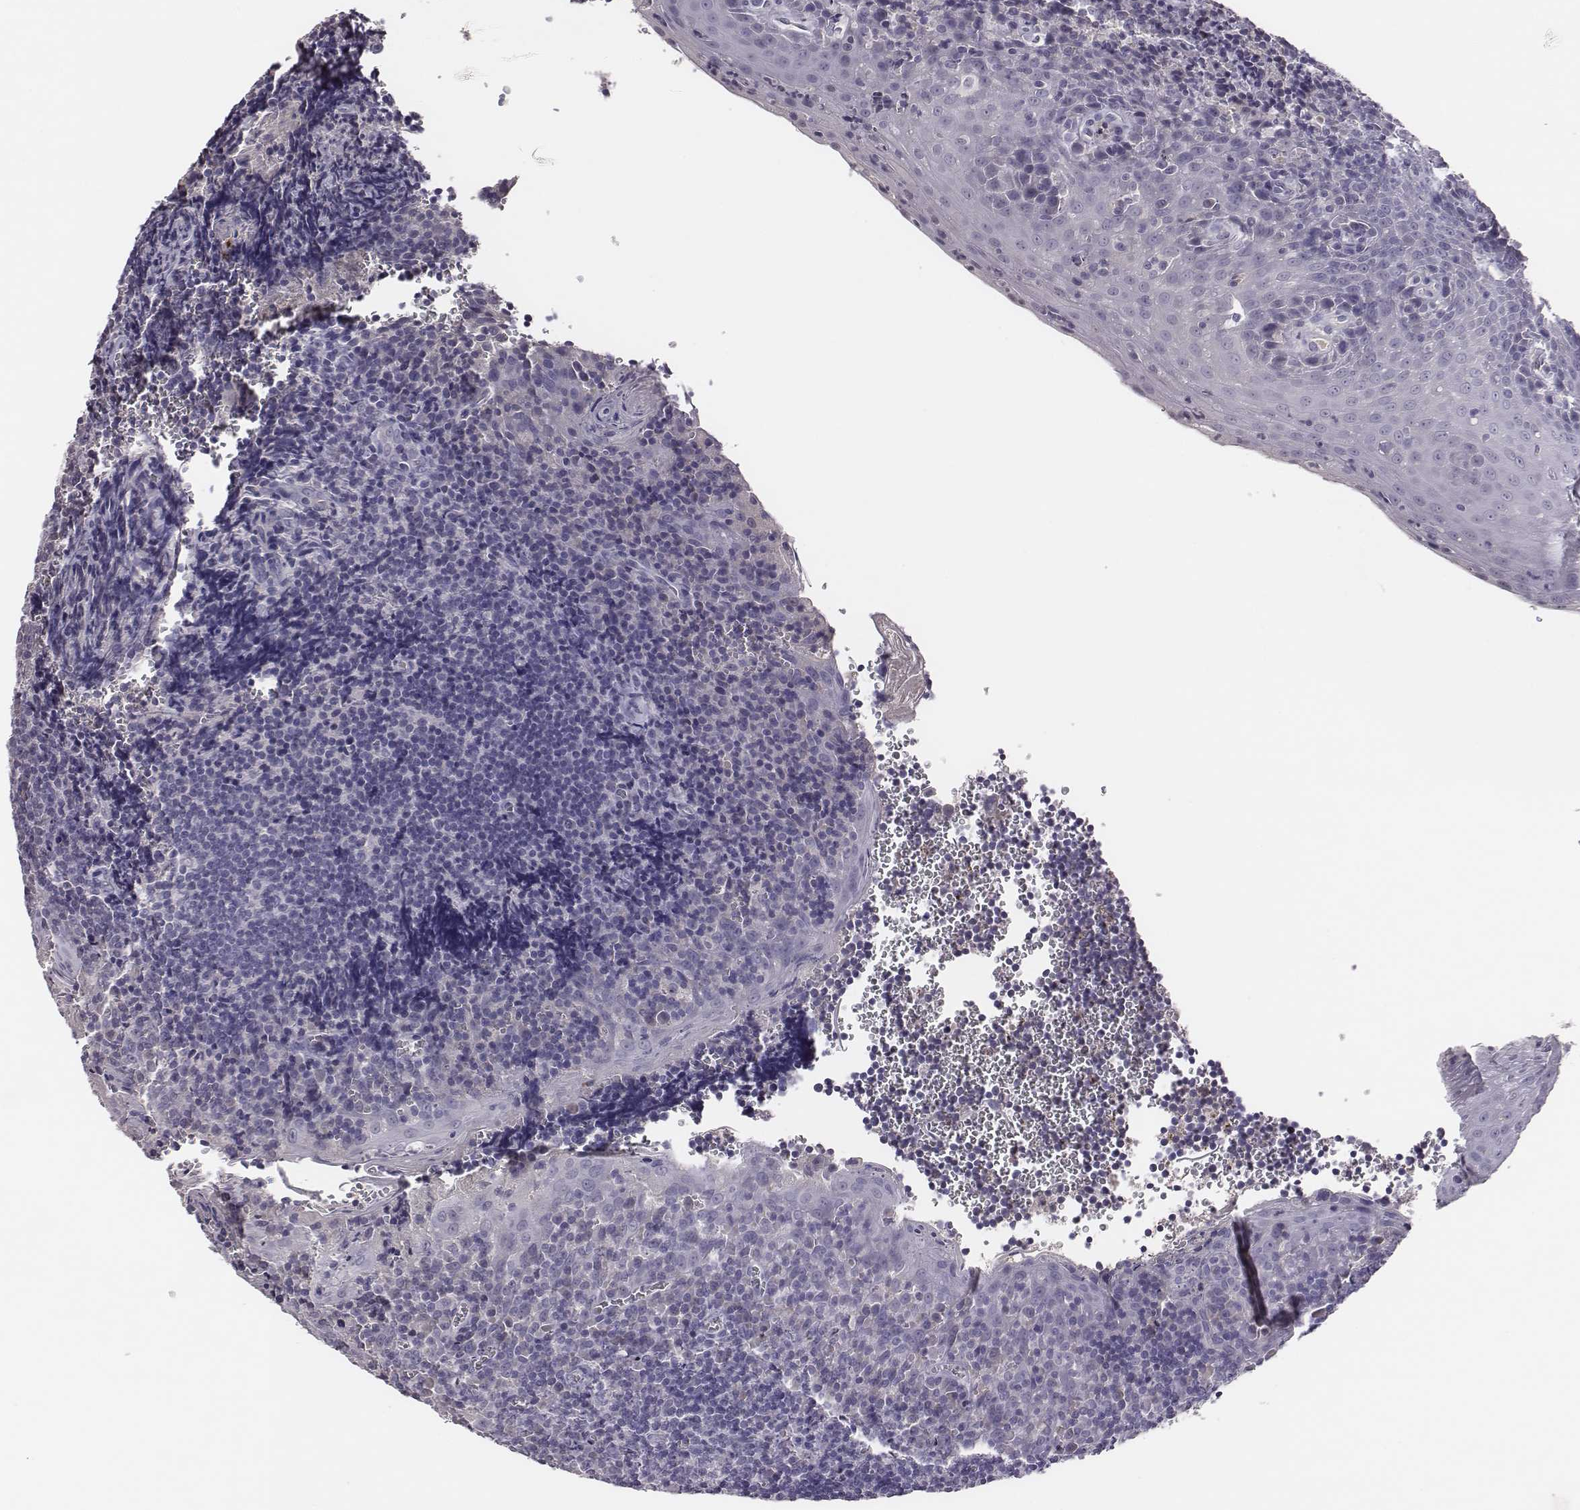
{"staining": {"intensity": "negative", "quantity": "none", "location": "none"}, "tissue": "tonsil", "cell_type": "Germinal center cells", "image_type": "normal", "snomed": [{"axis": "morphology", "description": "Normal tissue, NOS"}, {"axis": "morphology", "description": "Inflammation, NOS"}, {"axis": "topography", "description": "Tonsil"}], "caption": "Photomicrograph shows no protein expression in germinal center cells of normal tonsil. (DAB immunohistochemistry (IHC), high magnification).", "gene": "EN1", "patient": {"sex": "female", "age": 31}}